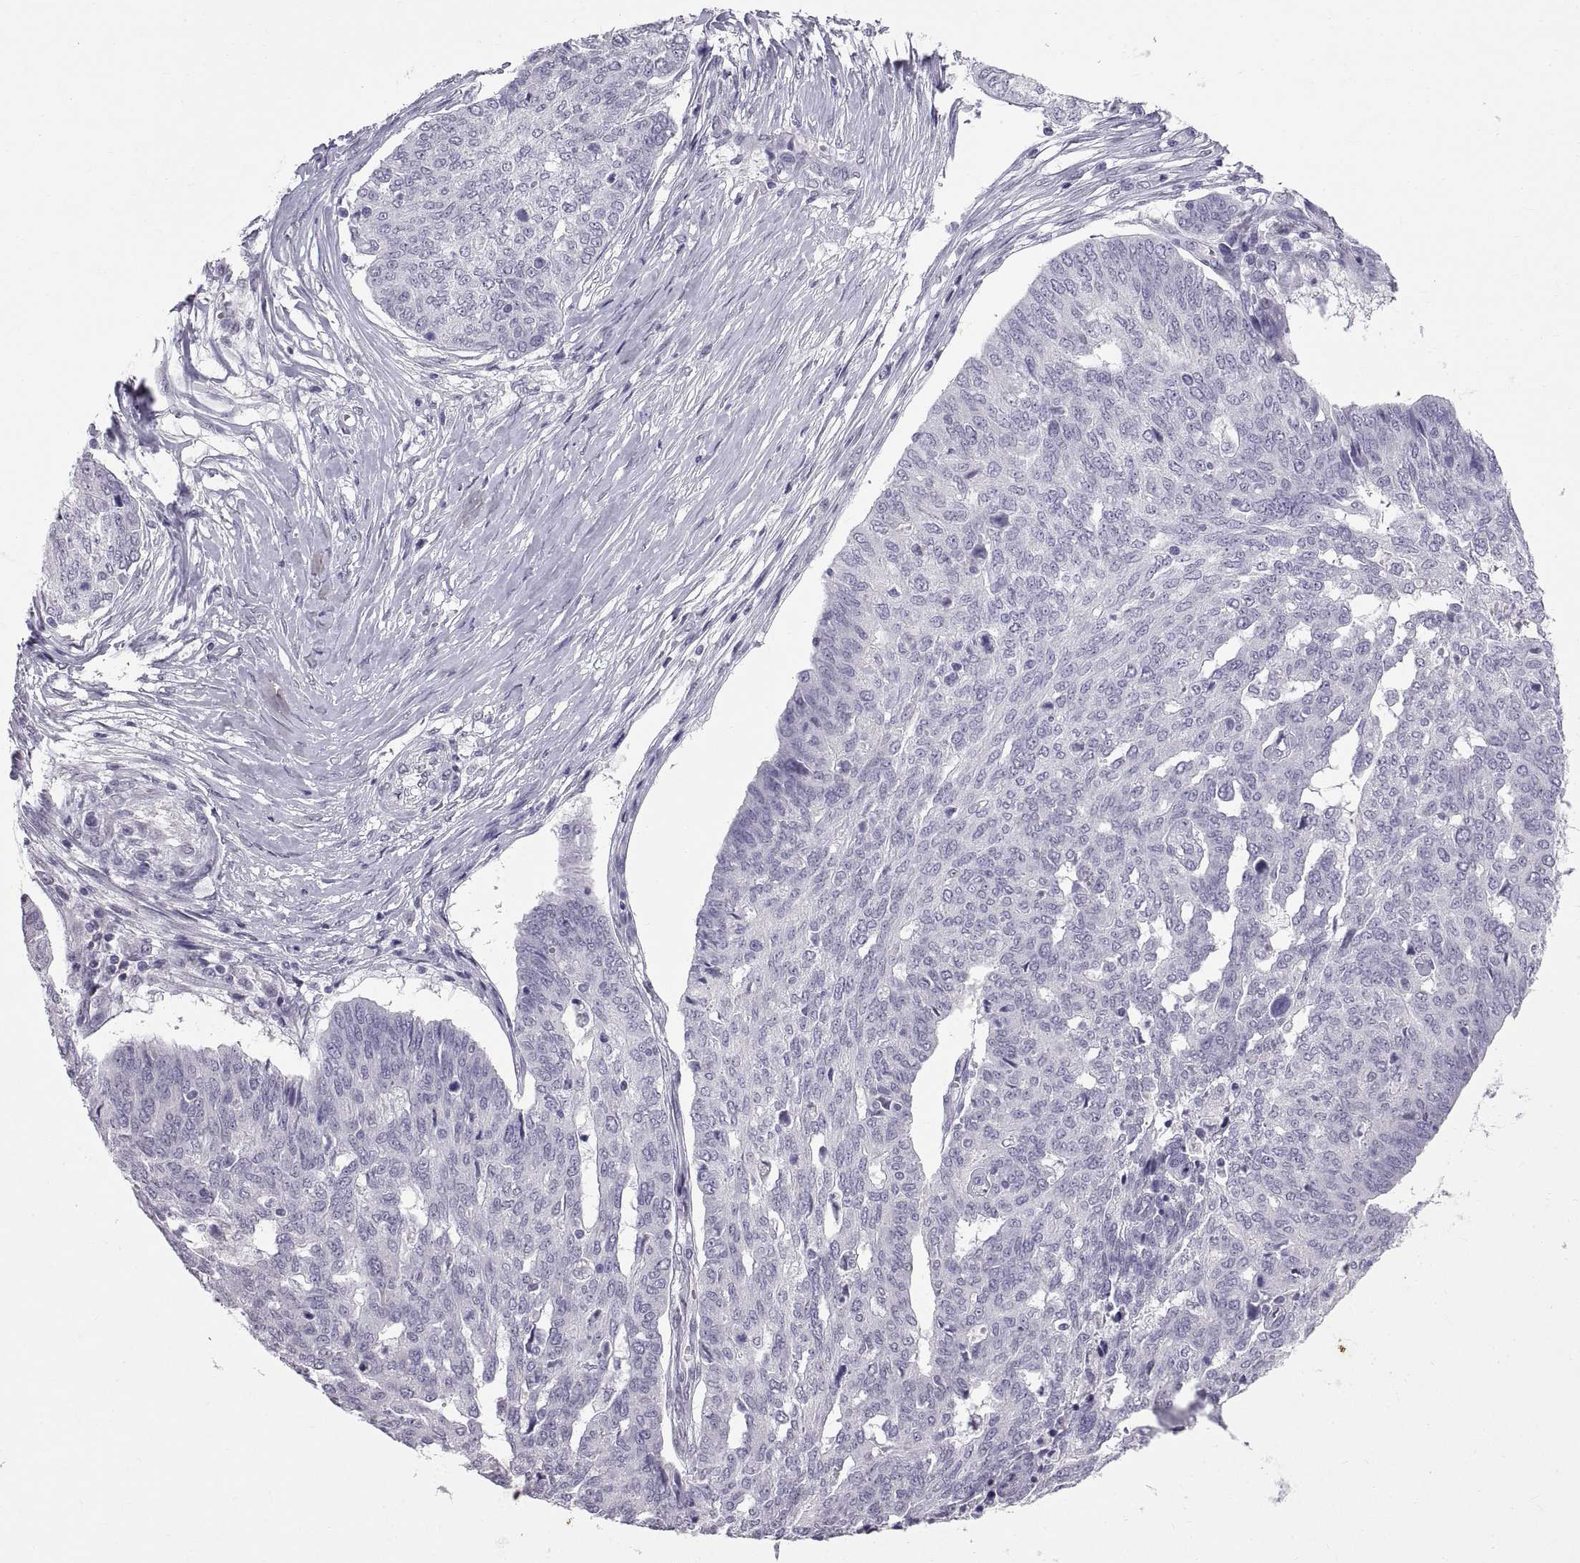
{"staining": {"intensity": "negative", "quantity": "none", "location": "none"}, "tissue": "ovarian cancer", "cell_type": "Tumor cells", "image_type": "cancer", "snomed": [{"axis": "morphology", "description": "Cystadenocarcinoma, serous, NOS"}, {"axis": "topography", "description": "Ovary"}], "caption": "Protein analysis of serous cystadenocarcinoma (ovarian) reveals no significant expression in tumor cells. (DAB immunohistochemistry (IHC), high magnification).", "gene": "KRT77", "patient": {"sex": "female", "age": 67}}